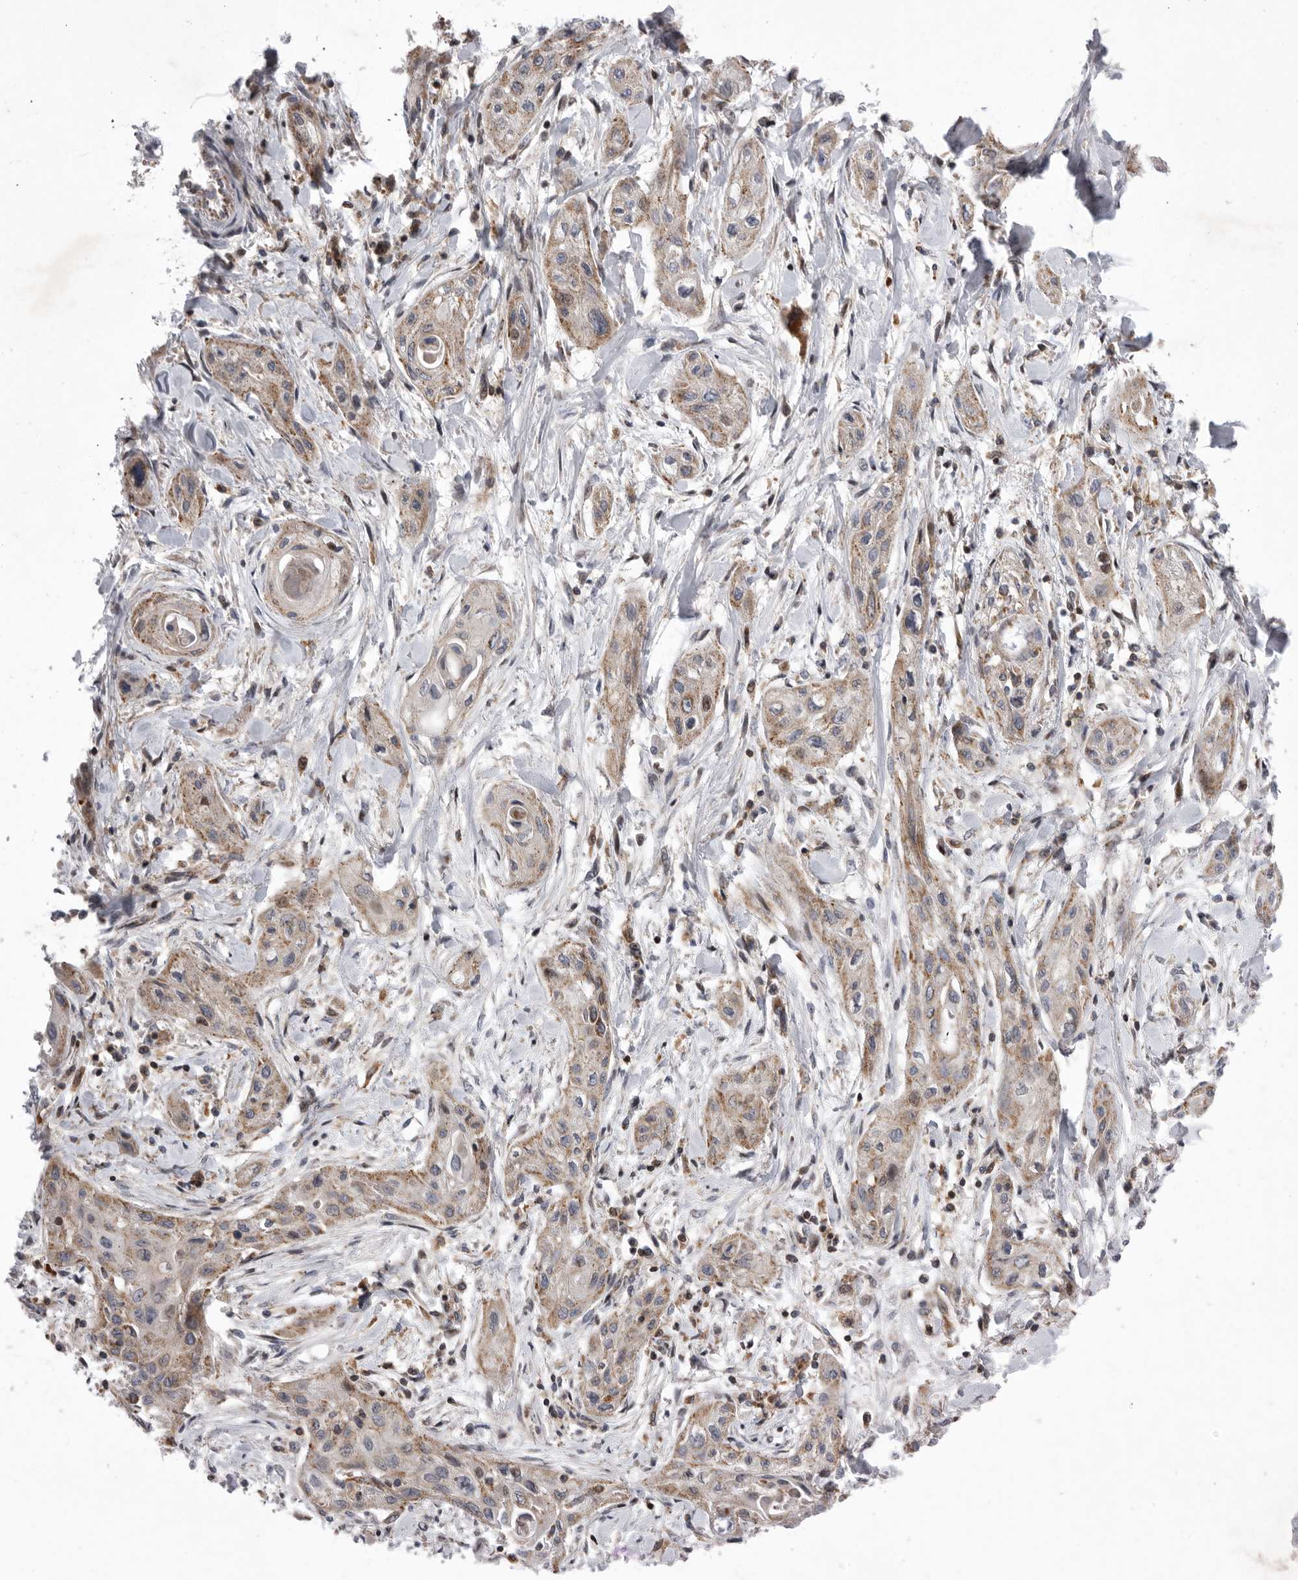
{"staining": {"intensity": "weak", "quantity": ">75%", "location": "cytoplasmic/membranous"}, "tissue": "lung cancer", "cell_type": "Tumor cells", "image_type": "cancer", "snomed": [{"axis": "morphology", "description": "Squamous cell carcinoma, NOS"}, {"axis": "topography", "description": "Lung"}], "caption": "A brown stain highlights weak cytoplasmic/membranous staining of a protein in lung cancer (squamous cell carcinoma) tumor cells.", "gene": "MPZL1", "patient": {"sex": "female", "age": 47}}